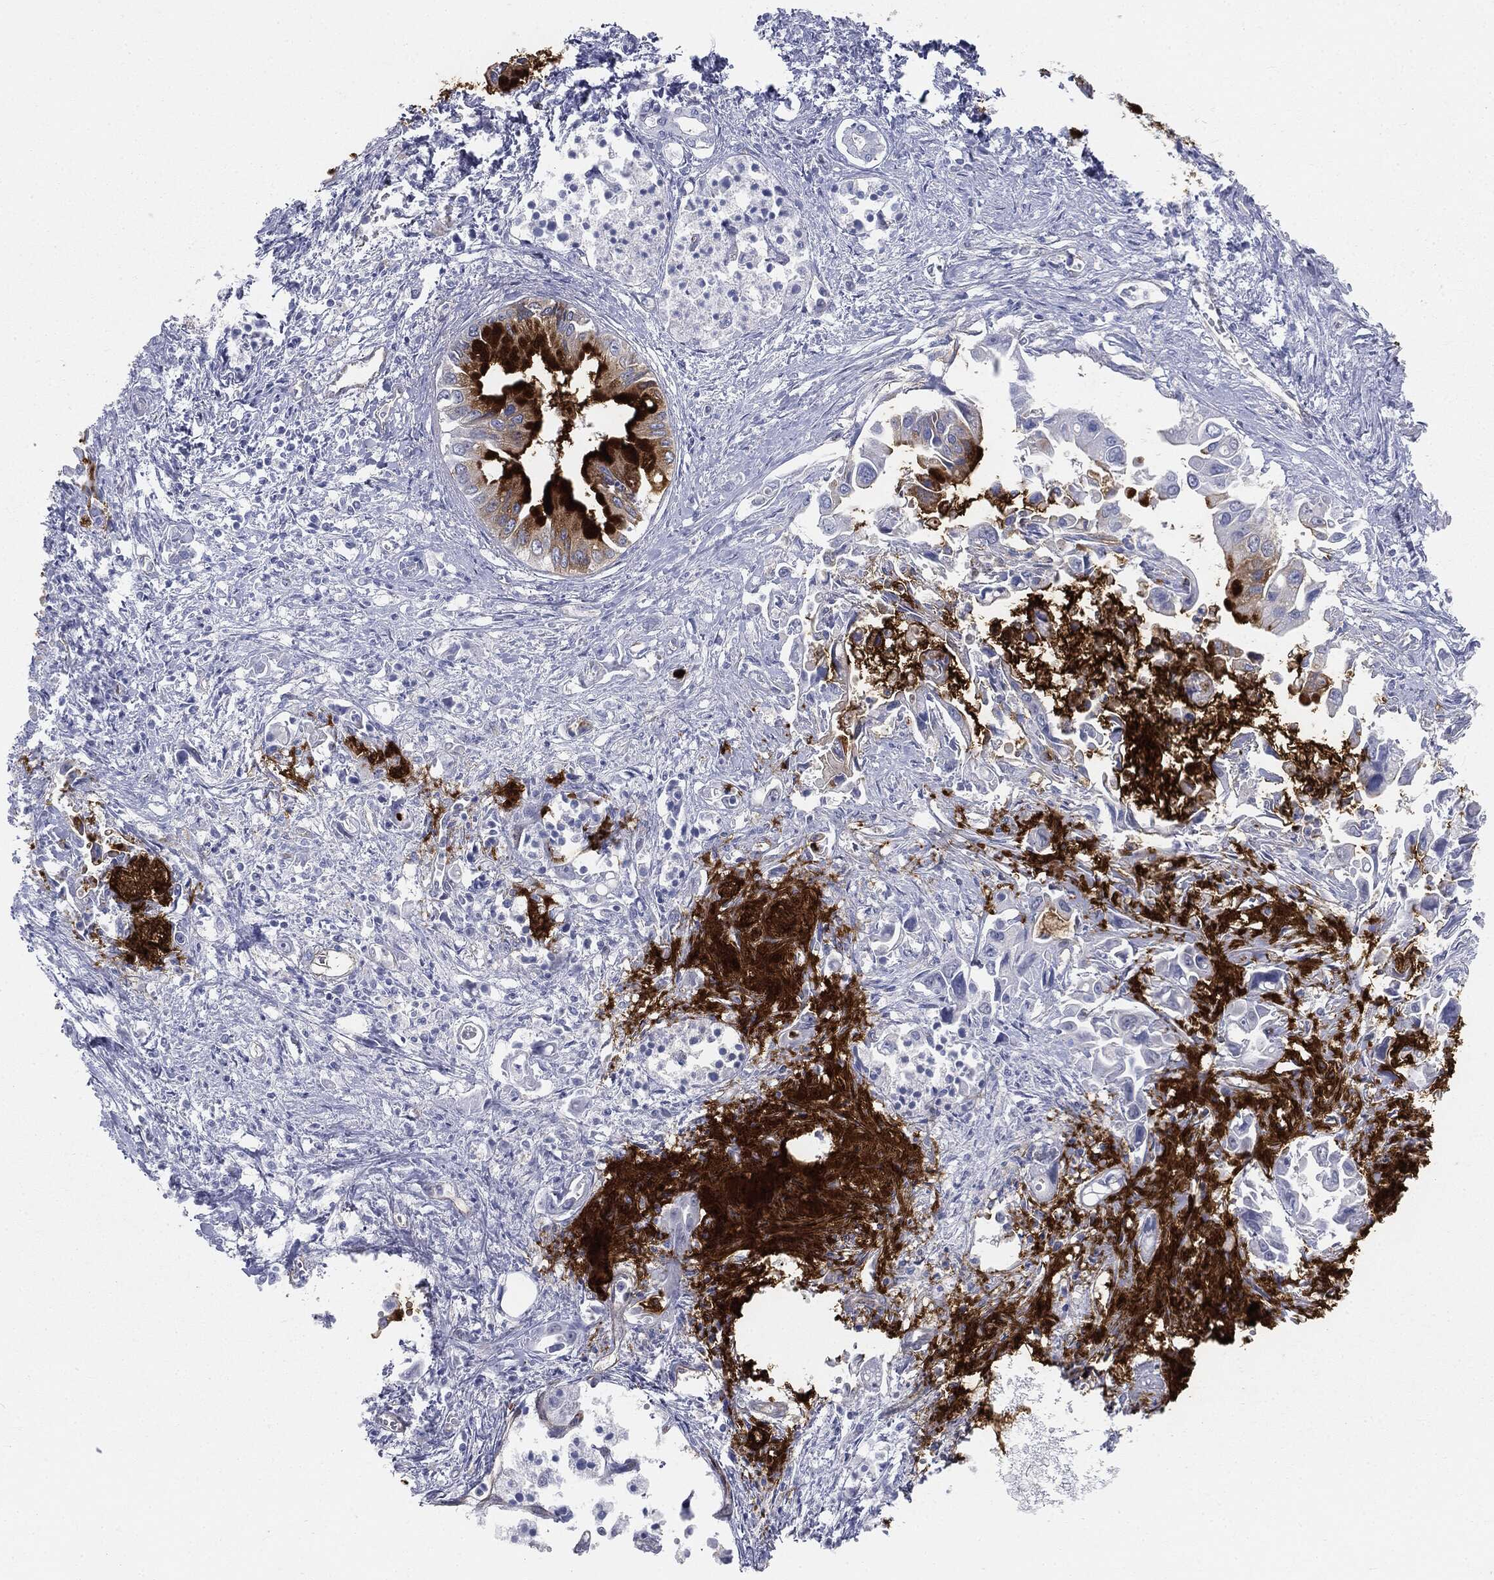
{"staining": {"intensity": "strong", "quantity": "<25%", "location": "cytoplasmic/membranous"}, "tissue": "pancreatic cancer", "cell_type": "Tumor cells", "image_type": "cancer", "snomed": [{"axis": "morphology", "description": "Adenocarcinoma, NOS"}, {"axis": "topography", "description": "Pancreas"}], "caption": "Immunohistochemistry (IHC) (DAB) staining of pancreatic cancer shows strong cytoplasmic/membranous protein staining in about <25% of tumor cells.", "gene": "MUC5AC", "patient": {"sex": "male", "age": 84}}